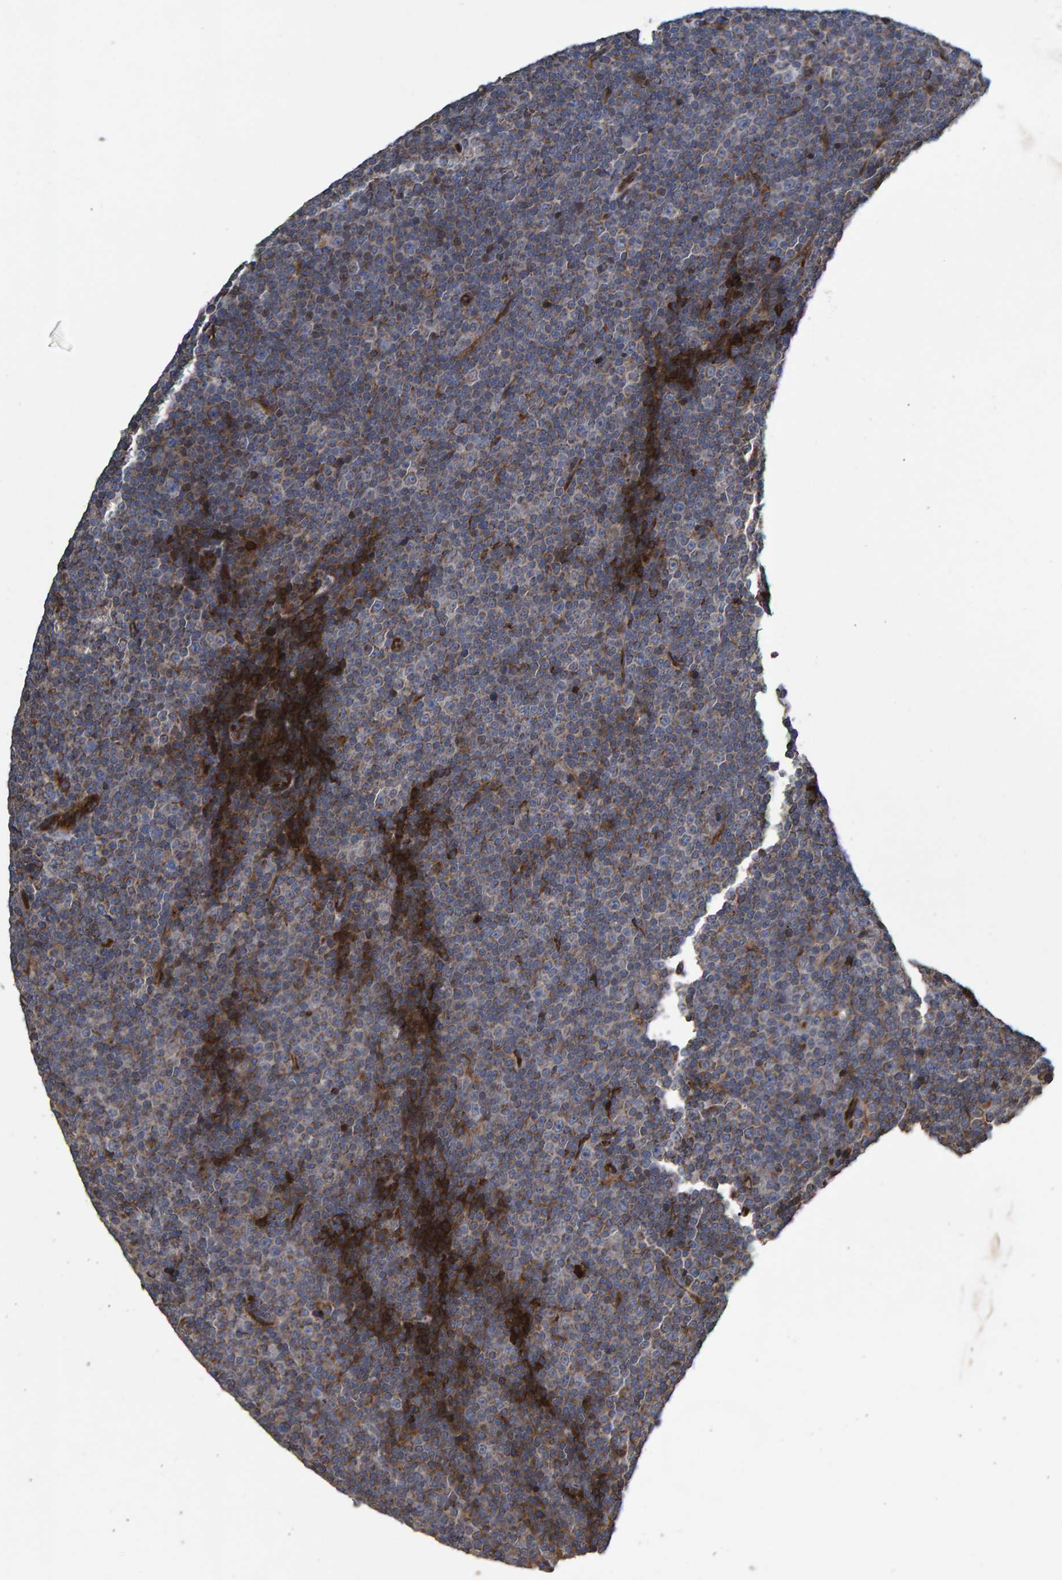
{"staining": {"intensity": "weak", "quantity": "<25%", "location": "cytoplasmic/membranous"}, "tissue": "lymphoma", "cell_type": "Tumor cells", "image_type": "cancer", "snomed": [{"axis": "morphology", "description": "Malignant lymphoma, non-Hodgkin's type, Low grade"}, {"axis": "topography", "description": "Lymph node"}], "caption": "DAB (3,3'-diaminobenzidine) immunohistochemical staining of lymphoma demonstrates no significant staining in tumor cells.", "gene": "SLIT2", "patient": {"sex": "female", "age": 67}}